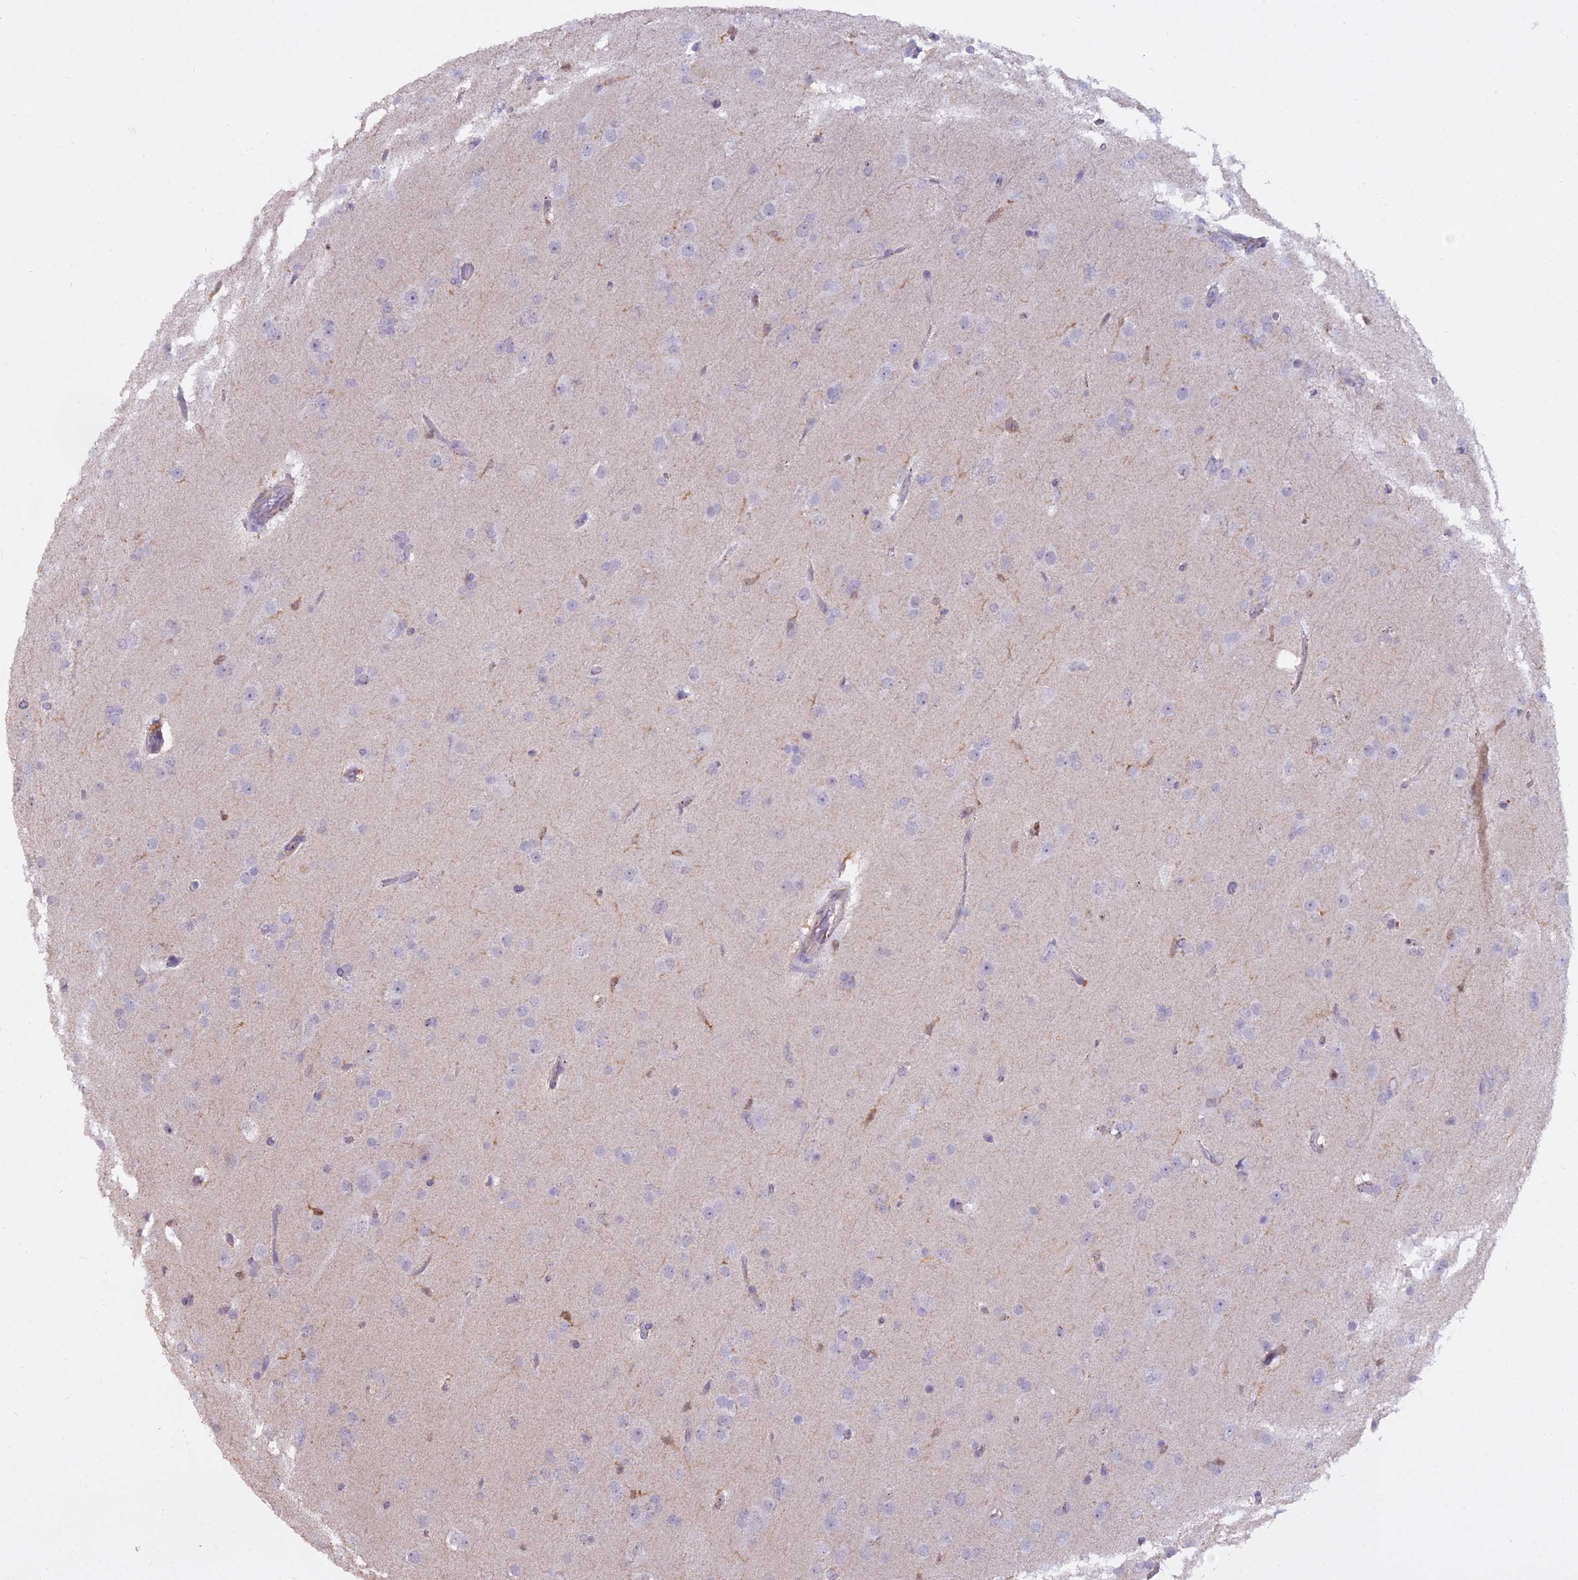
{"staining": {"intensity": "negative", "quantity": "none", "location": "none"}, "tissue": "glioma", "cell_type": "Tumor cells", "image_type": "cancer", "snomed": [{"axis": "morphology", "description": "Glioma, malignant, Low grade"}, {"axis": "topography", "description": "Brain"}], "caption": "Immunohistochemistry (IHC) histopathology image of neoplastic tissue: glioma stained with DAB shows no significant protein staining in tumor cells.", "gene": "BLNK", "patient": {"sex": "male", "age": 65}}